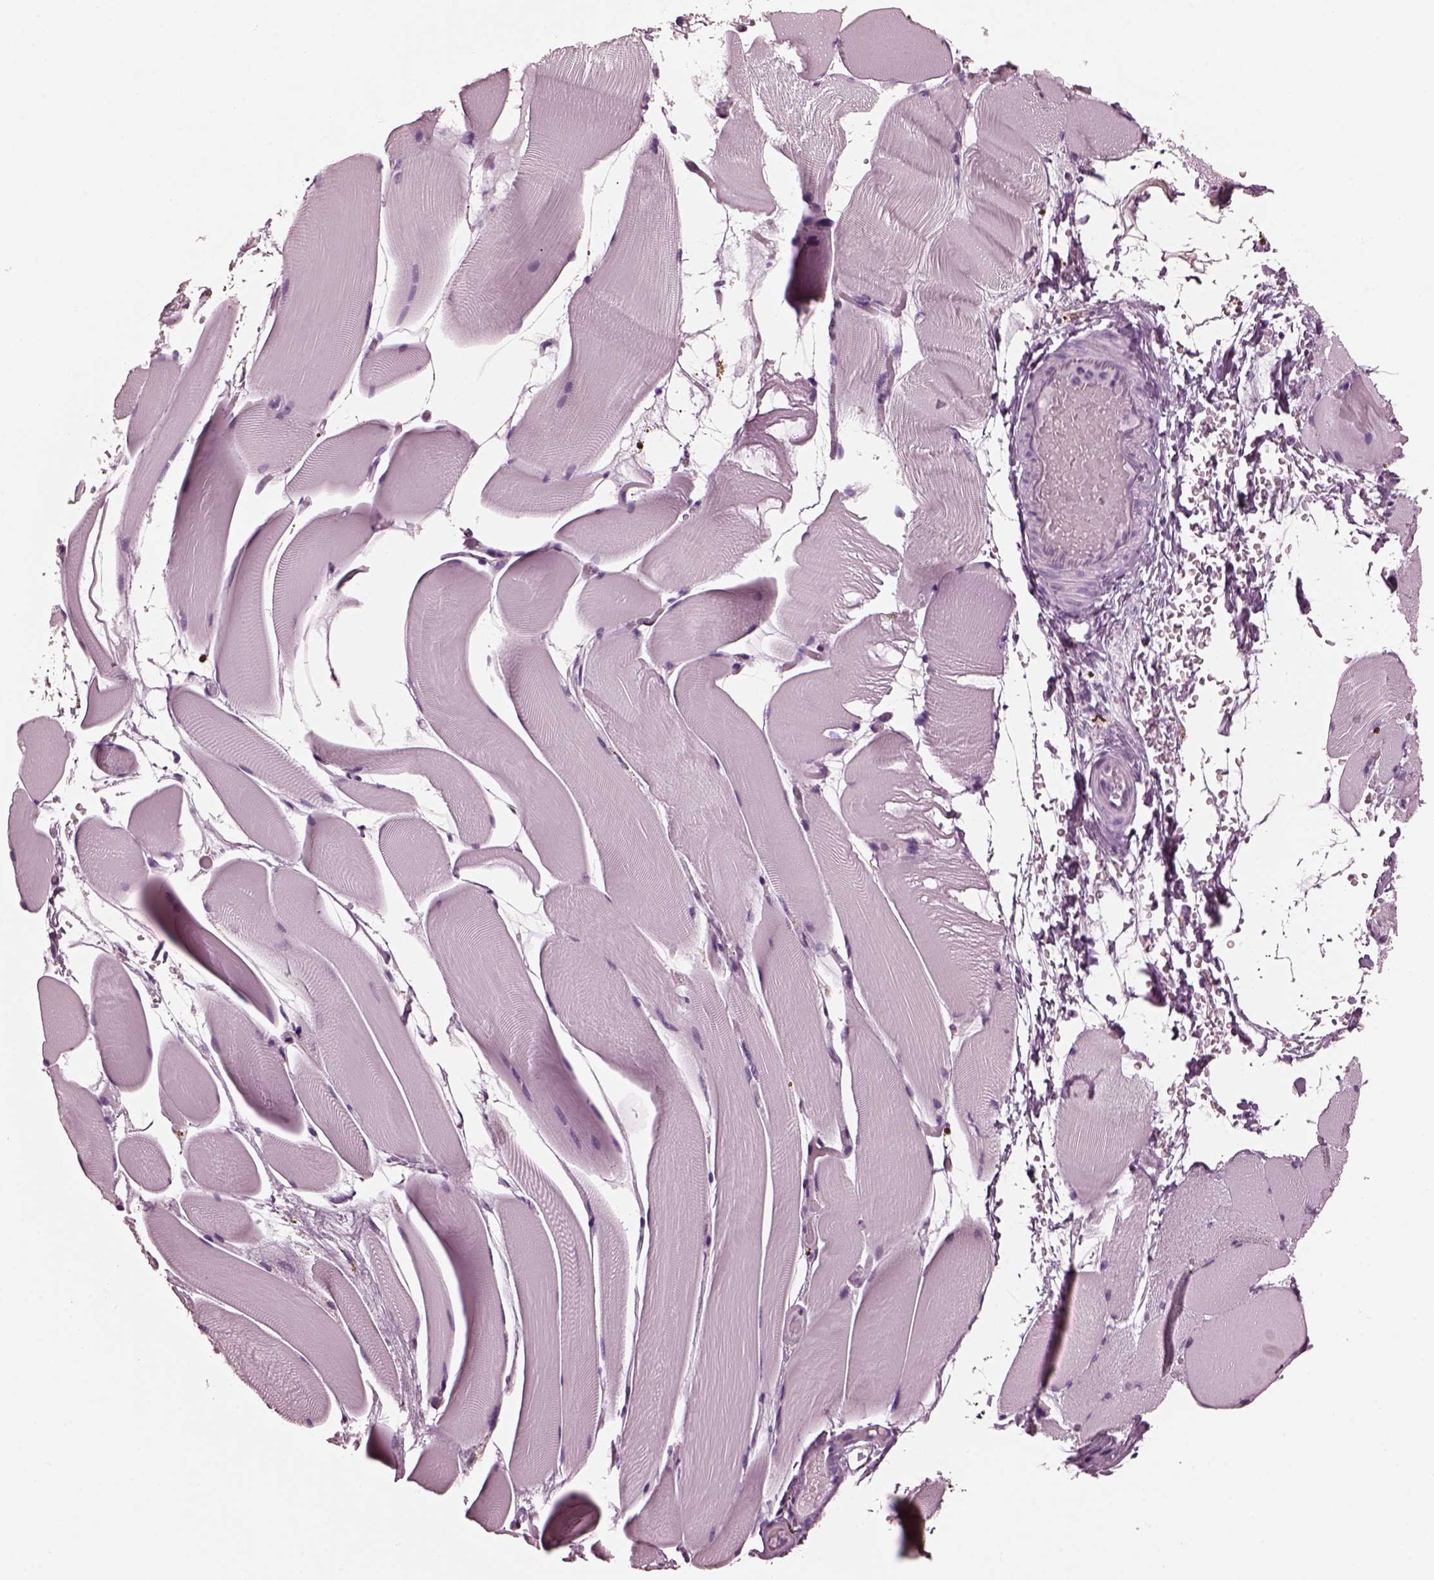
{"staining": {"intensity": "negative", "quantity": "none", "location": "none"}, "tissue": "skeletal muscle", "cell_type": "Myocytes", "image_type": "normal", "snomed": [{"axis": "morphology", "description": "Normal tissue, NOS"}, {"axis": "topography", "description": "Skeletal muscle"}], "caption": "DAB immunohistochemical staining of normal skeletal muscle reveals no significant staining in myocytes. (DAB immunohistochemistry with hematoxylin counter stain).", "gene": "CGA", "patient": {"sex": "female", "age": 37}}